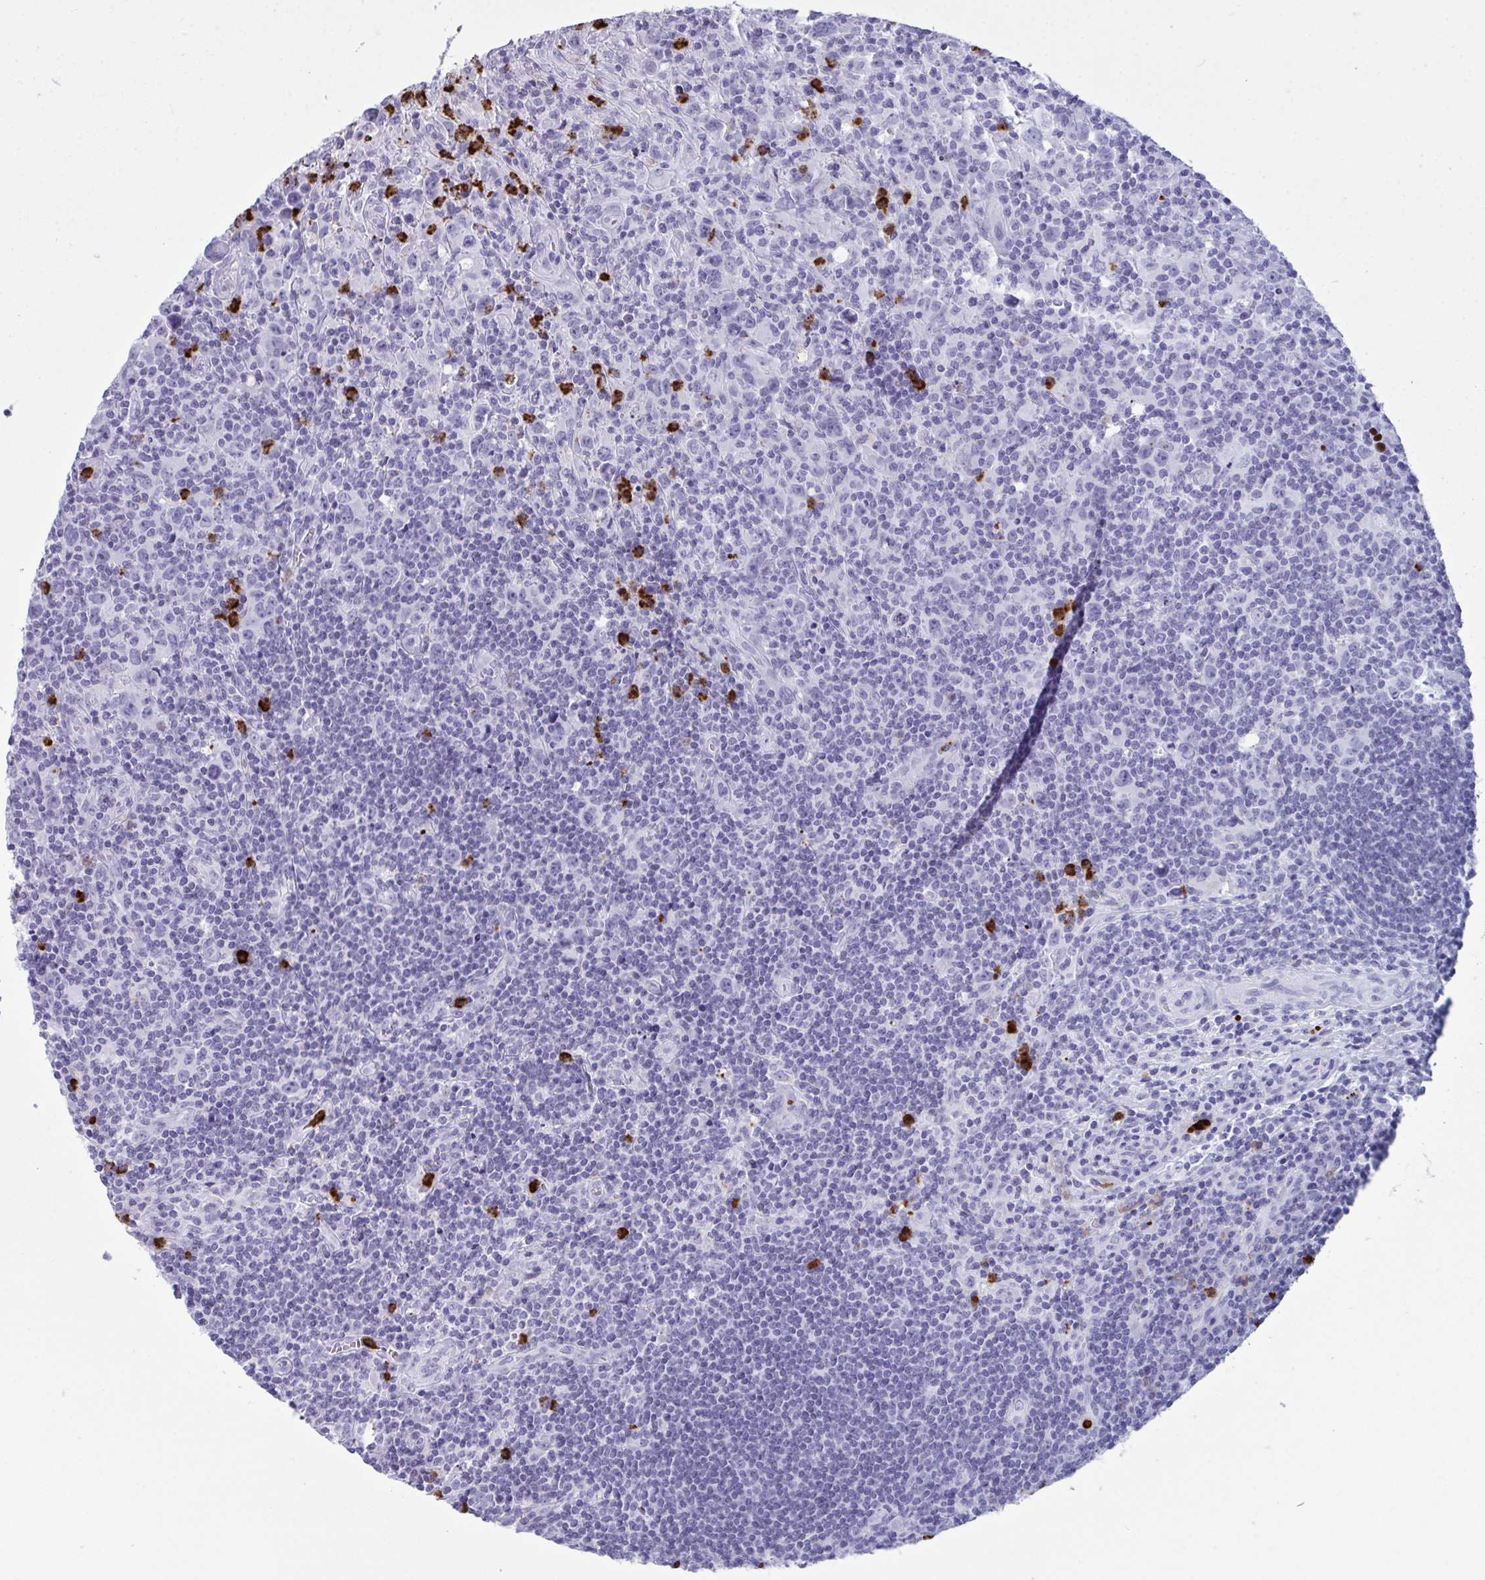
{"staining": {"intensity": "negative", "quantity": "none", "location": "none"}, "tissue": "lymphoma", "cell_type": "Tumor cells", "image_type": "cancer", "snomed": [{"axis": "morphology", "description": "Hodgkin's disease, NOS"}, {"axis": "topography", "description": "Lymph node"}], "caption": "IHC of lymphoma shows no positivity in tumor cells. (Brightfield microscopy of DAB (3,3'-diaminobenzidine) immunohistochemistry (IHC) at high magnification).", "gene": "ARHGAP42", "patient": {"sex": "female", "age": 18}}